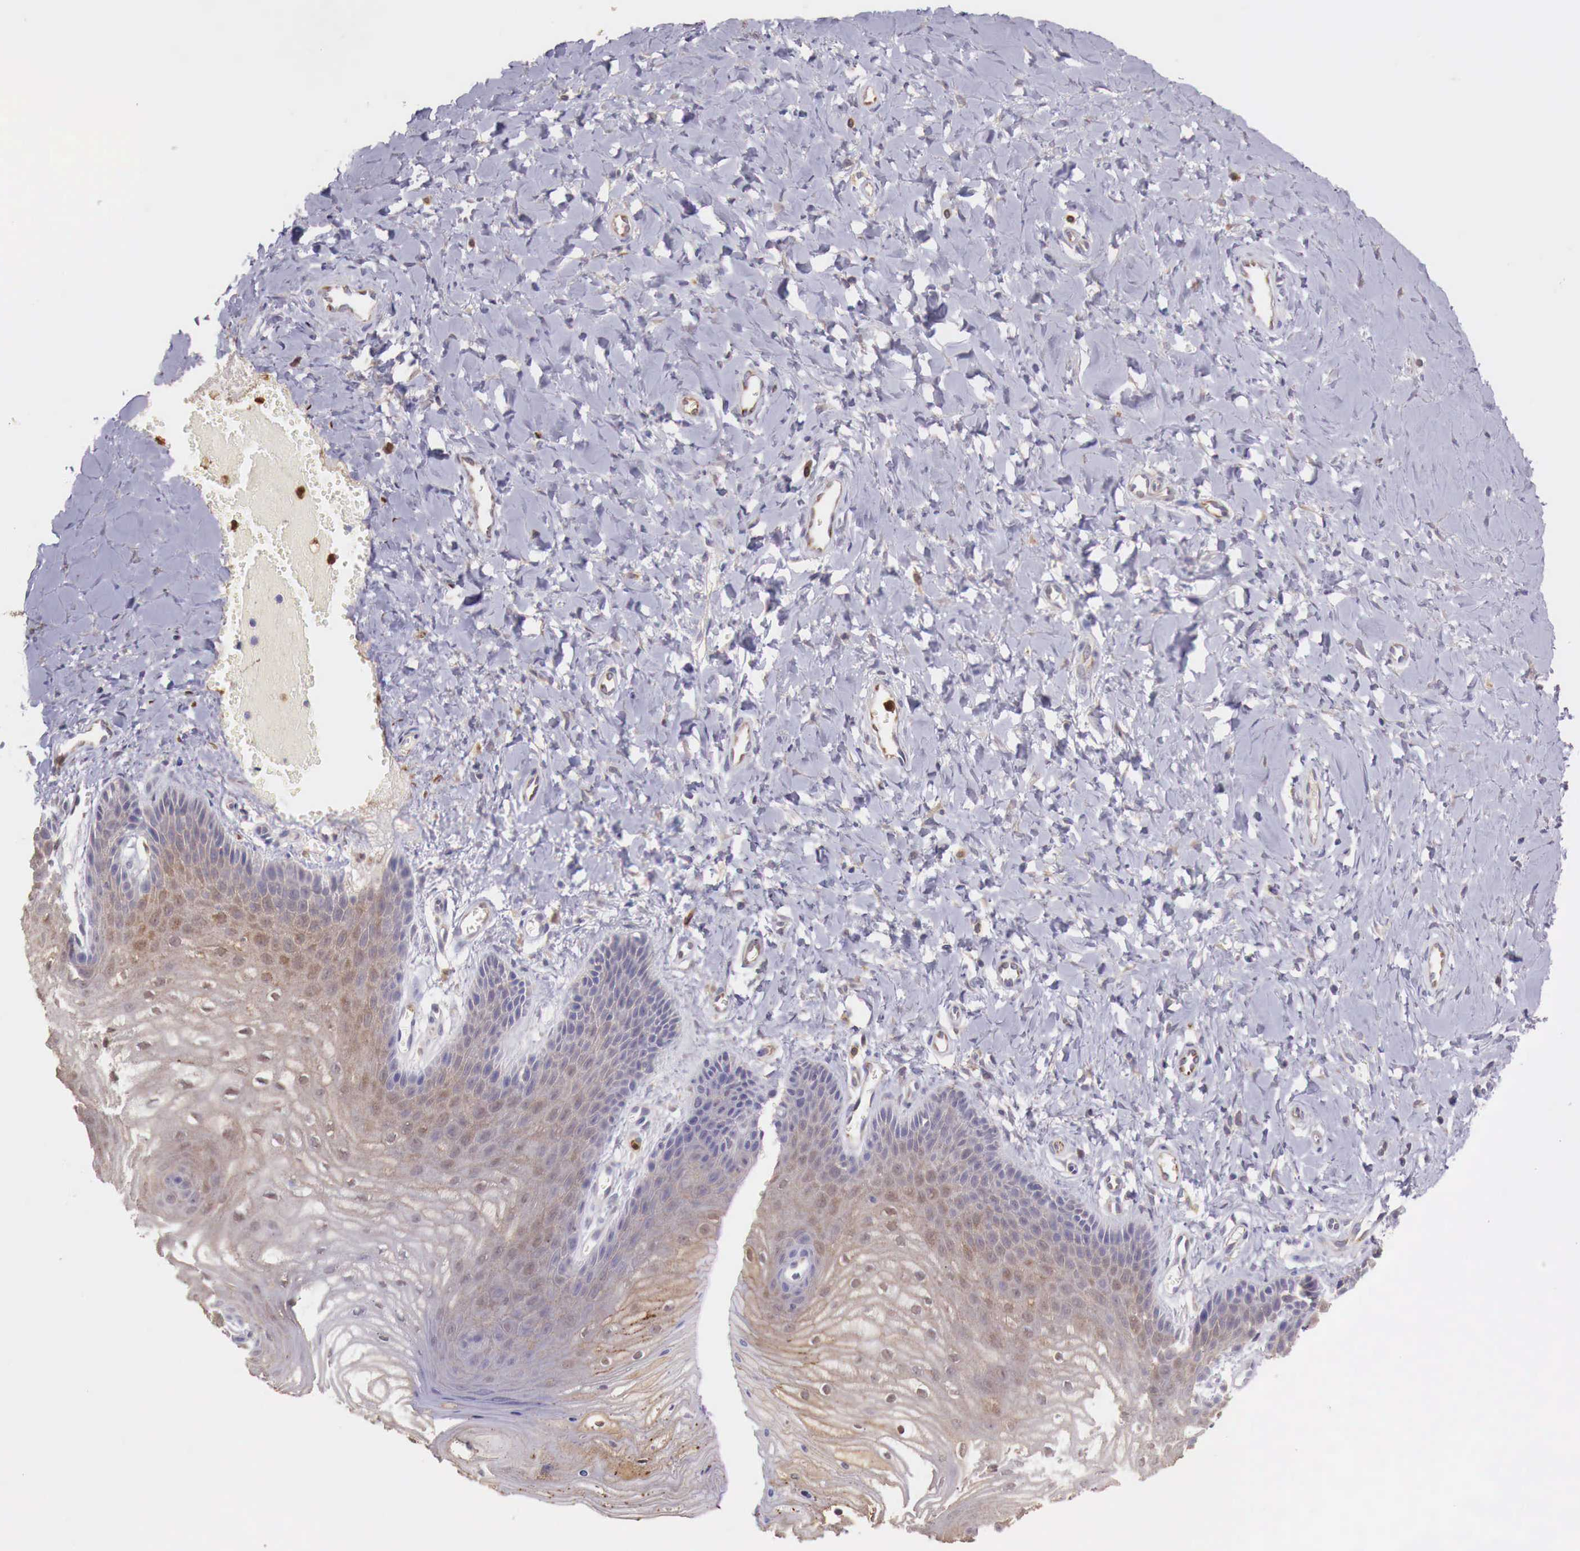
{"staining": {"intensity": "weak", "quantity": ">75%", "location": "cytoplasmic/membranous"}, "tissue": "vagina", "cell_type": "Squamous epithelial cells", "image_type": "normal", "snomed": [{"axis": "morphology", "description": "Normal tissue, NOS"}, {"axis": "topography", "description": "Vagina"}], "caption": "IHC of benign vagina reveals low levels of weak cytoplasmic/membranous positivity in about >75% of squamous epithelial cells.", "gene": "GAB2", "patient": {"sex": "female", "age": 68}}